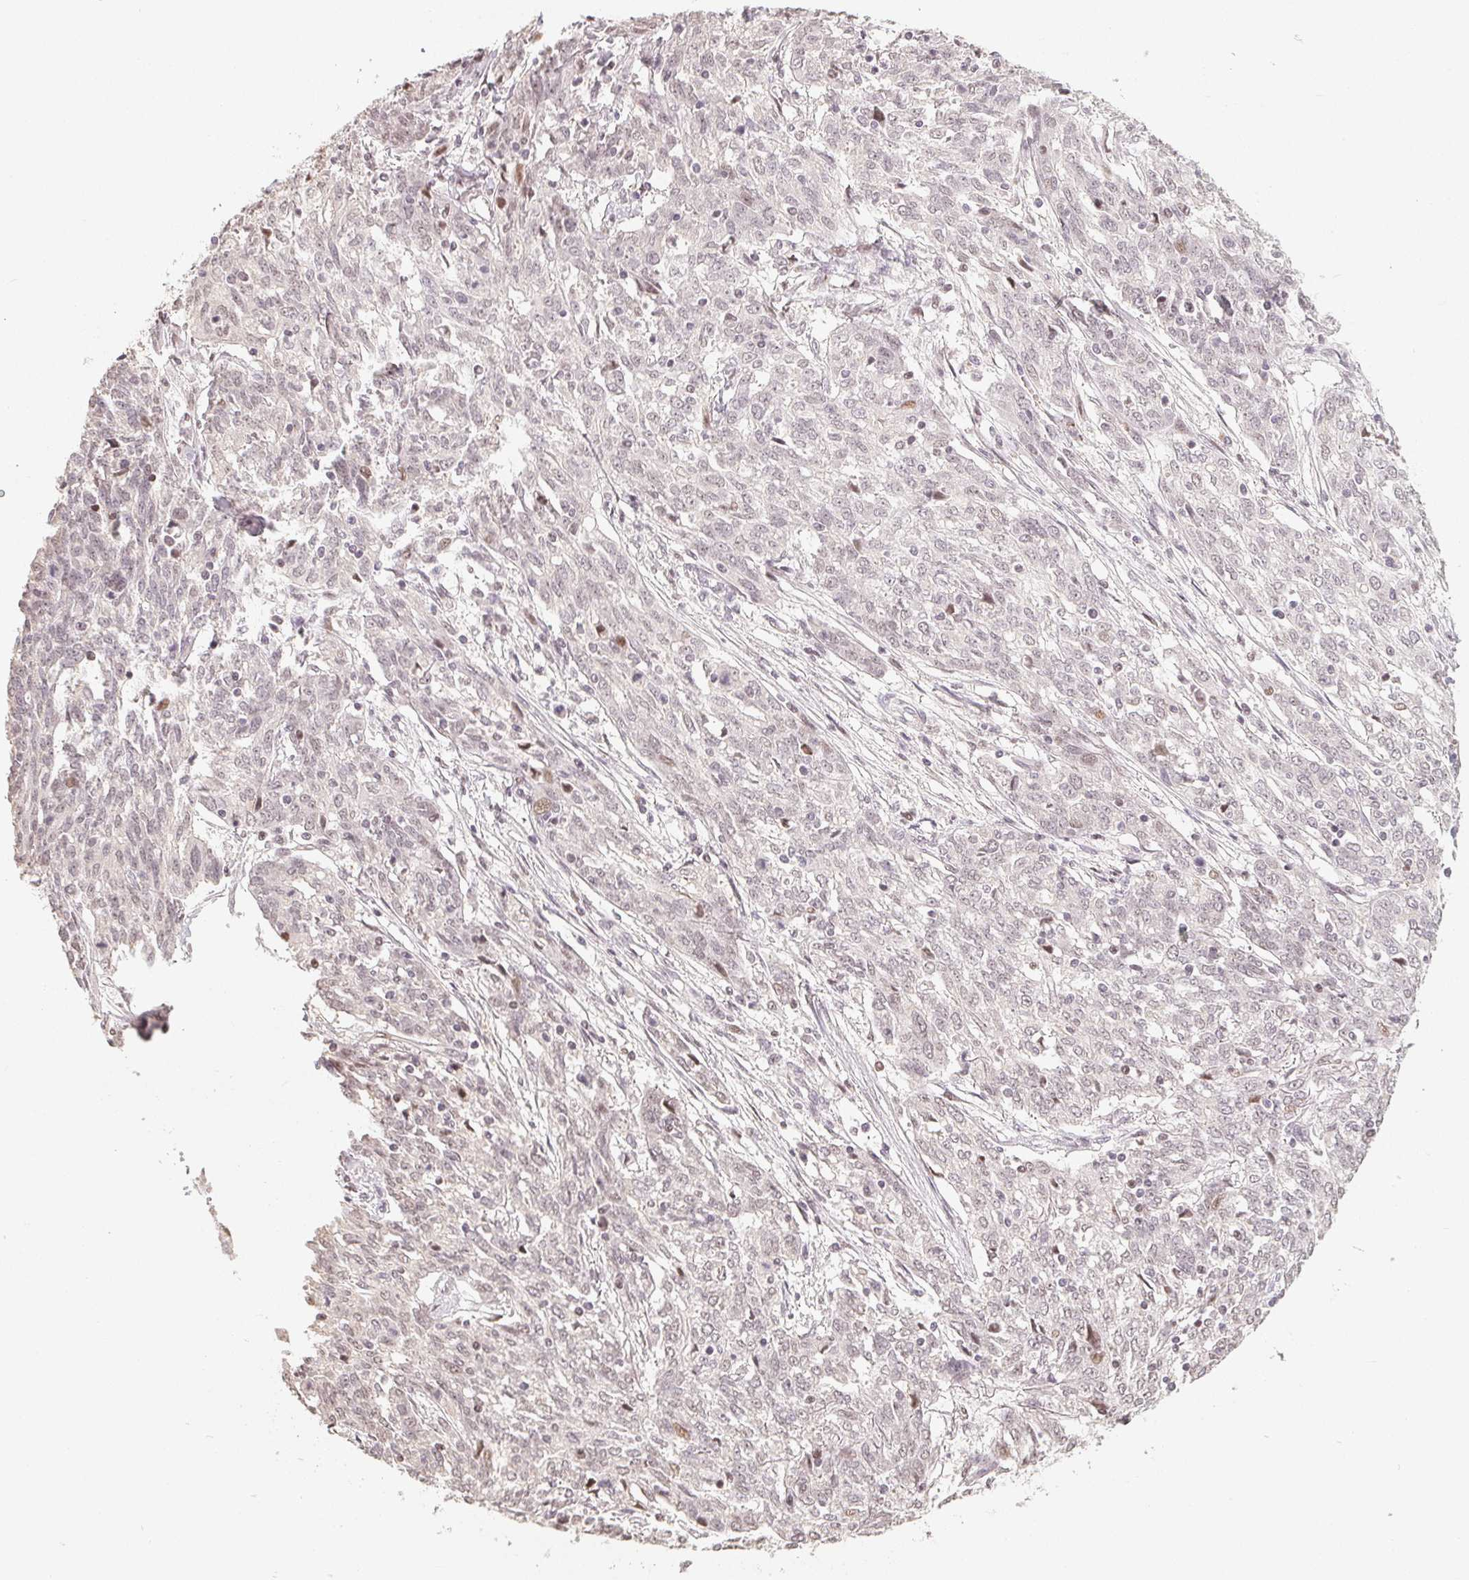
{"staining": {"intensity": "negative", "quantity": "none", "location": "none"}, "tissue": "ovarian cancer", "cell_type": "Tumor cells", "image_type": "cancer", "snomed": [{"axis": "morphology", "description": "Cystadenocarcinoma, serous, NOS"}, {"axis": "topography", "description": "Ovary"}], "caption": "A high-resolution image shows immunohistochemistry (IHC) staining of ovarian cancer (serous cystadenocarcinoma), which exhibits no significant staining in tumor cells. (DAB (3,3'-diaminobenzidine) IHC, high magnification).", "gene": "CCDC138", "patient": {"sex": "female", "age": 67}}